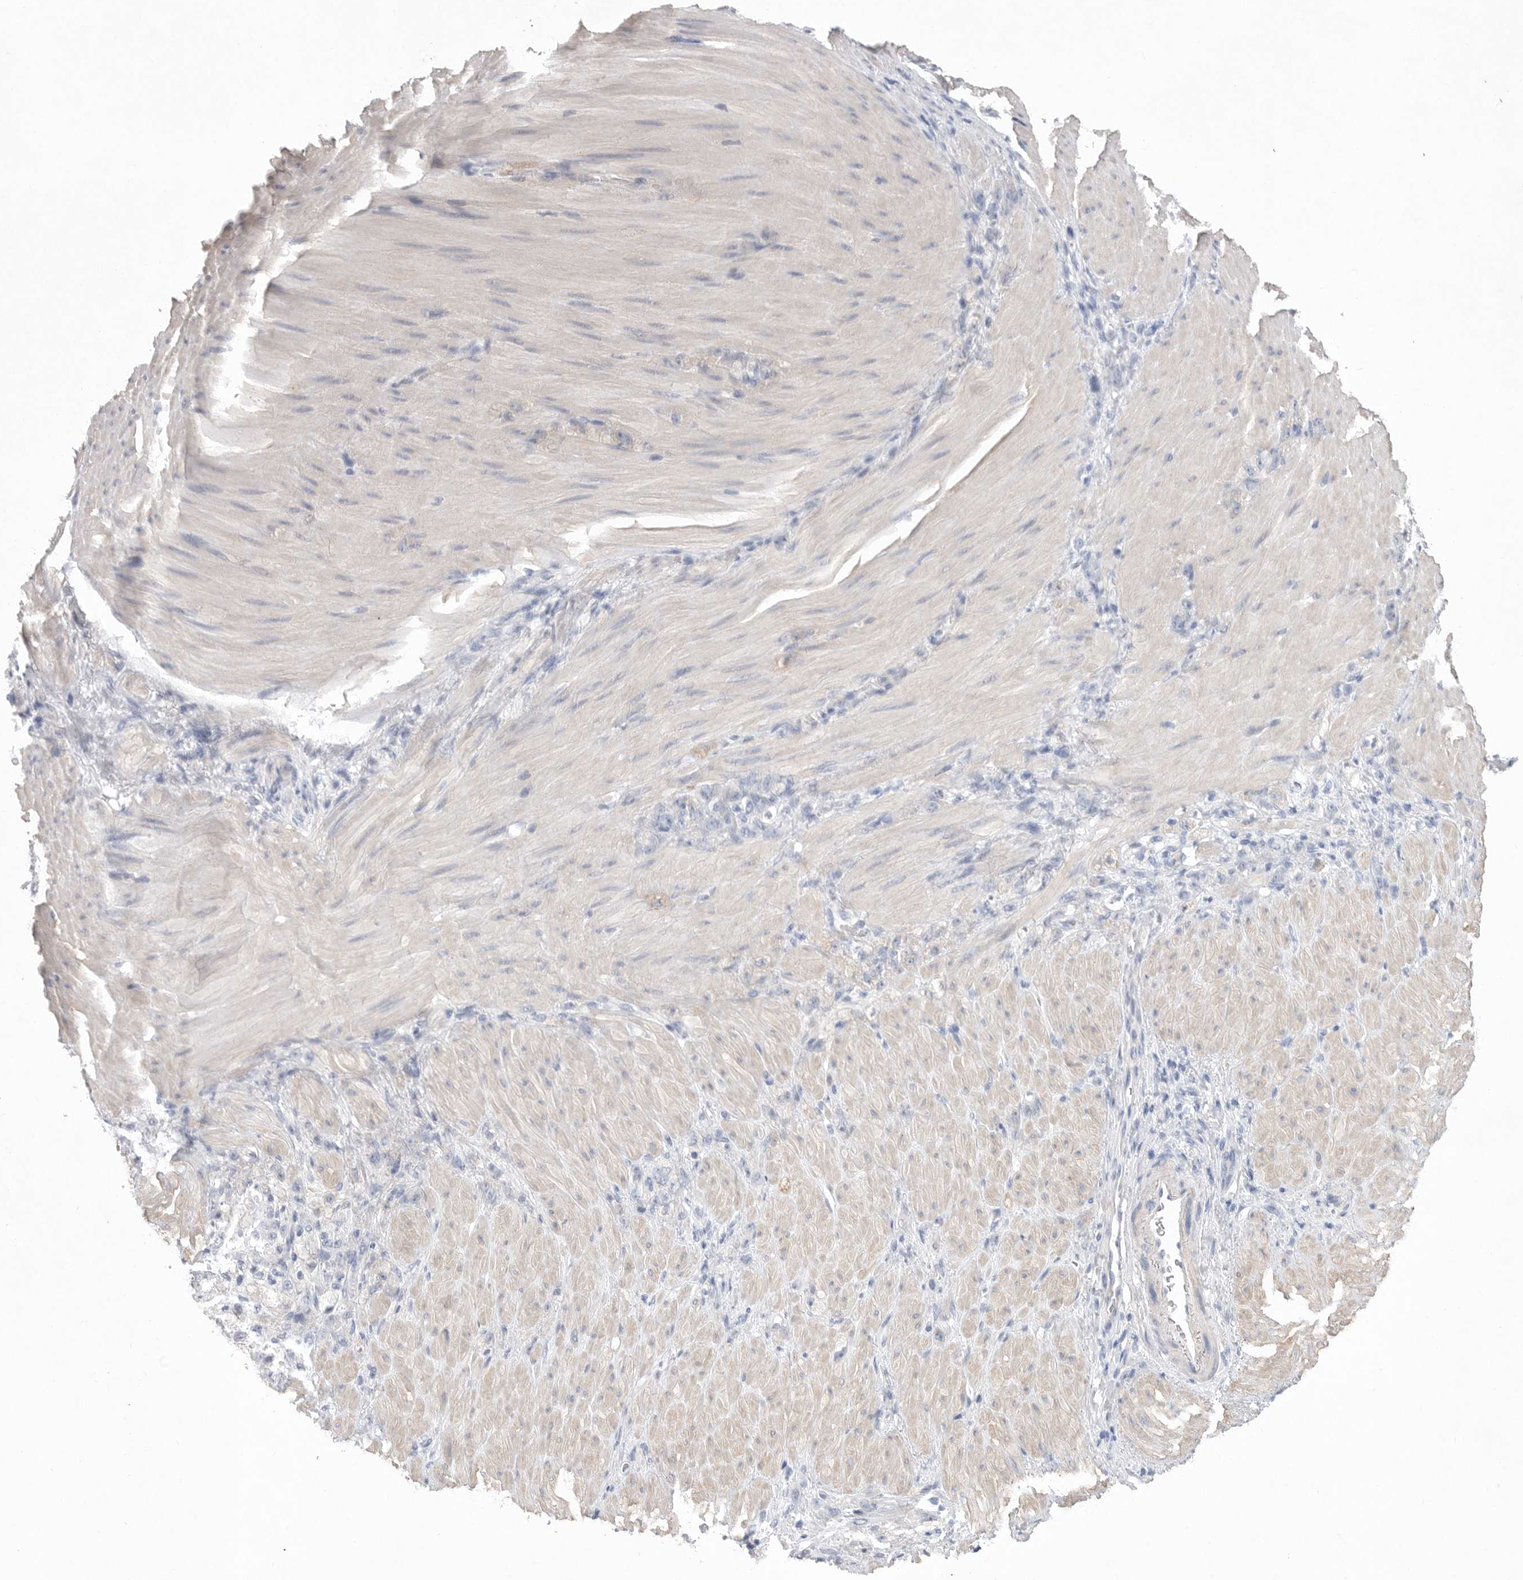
{"staining": {"intensity": "negative", "quantity": "none", "location": "none"}, "tissue": "stomach cancer", "cell_type": "Tumor cells", "image_type": "cancer", "snomed": [{"axis": "morphology", "description": "Normal tissue, NOS"}, {"axis": "morphology", "description": "Adenocarcinoma, NOS"}, {"axis": "topography", "description": "Stomach"}], "caption": "Immunohistochemical staining of stomach cancer (adenocarcinoma) exhibits no significant positivity in tumor cells. (Brightfield microscopy of DAB (3,3'-diaminobenzidine) IHC at high magnification).", "gene": "CAMK2B", "patient": {"sex": "male", "age": 82}}